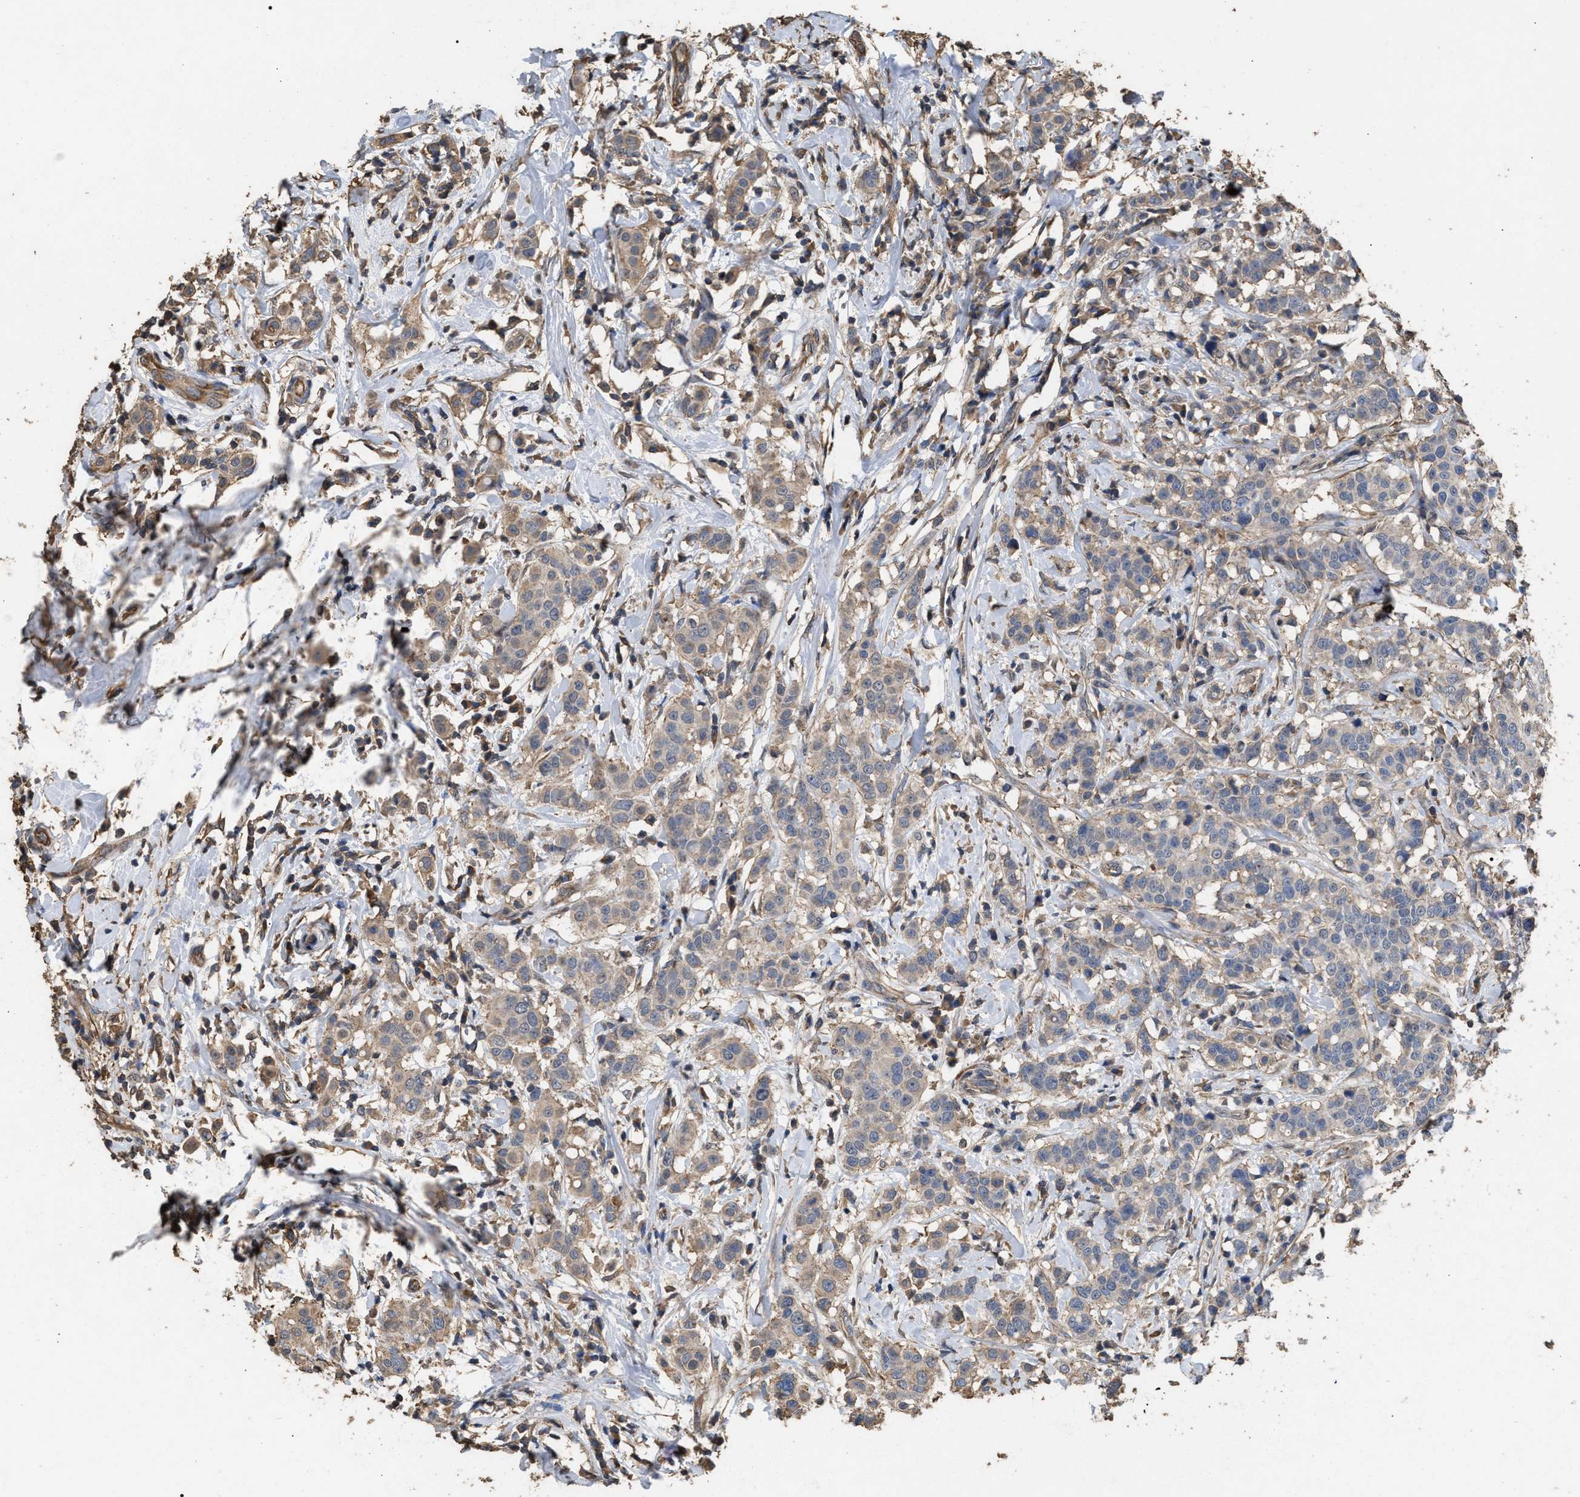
{"staining": {"intensity": "weak", "quantity": "<25%", "location": "cytoplasmic/membranous"}, "tissue": "breast cancer", "cell_type": "Tumor cells", "image_type": "cancer", "snomed": [{"axis": "morphology", "description": "Duct carcinoma"}, {"axis": "topography", "description": "Breast"}], "caption": "DAB (3,3'-diaminobenzidine) immunohistochemical staining of human breast invasive ductal carcinoma displays no significant positivity in tumor cells.", "gene": "HTRA3", "patient": {"sex": "female", "age": 27}}